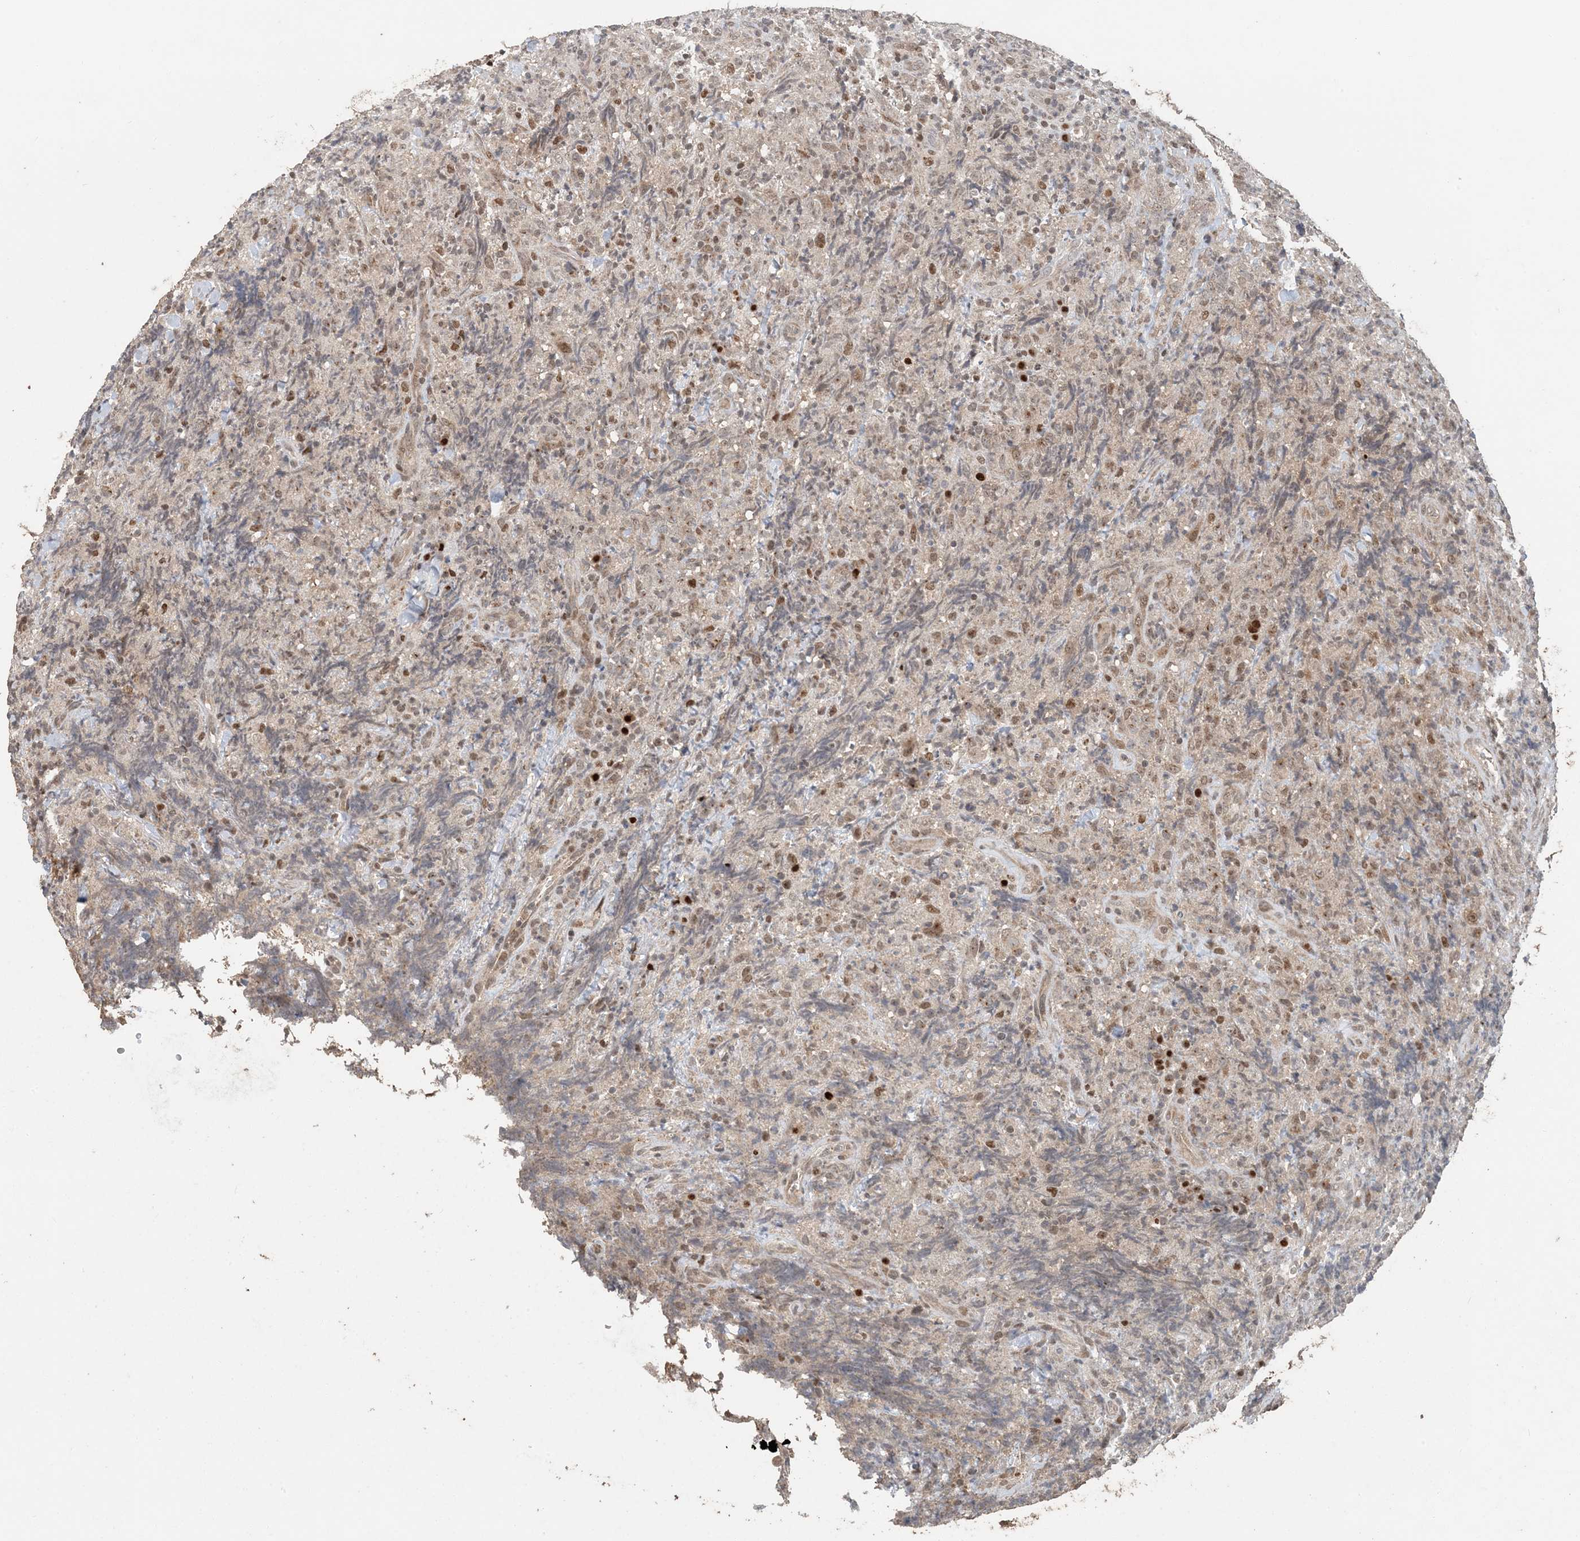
{"staining": {"intensity": "moderate", "quantity": "<25%", "location": "nuclear"}, "tissue": "lymphoma", "cell_type": "Tumor cells", "image_type": "cancer", "snomed": [{"axis": "morphology", "description": "Malignant lymphoma, non-Hodgkin's type, High grade"}, {"axis": "topography", "description": "Tonsil"}], "caption": "This histopathology image reveals lymphoma stained with IHC to label a protein in brown. The nuclear of tumor cells show moderate positivity for the protein. Nuclei are counter-stained blue.", "gene": "ATP13A2", "patient": {"sex": "female", "age": 36}}